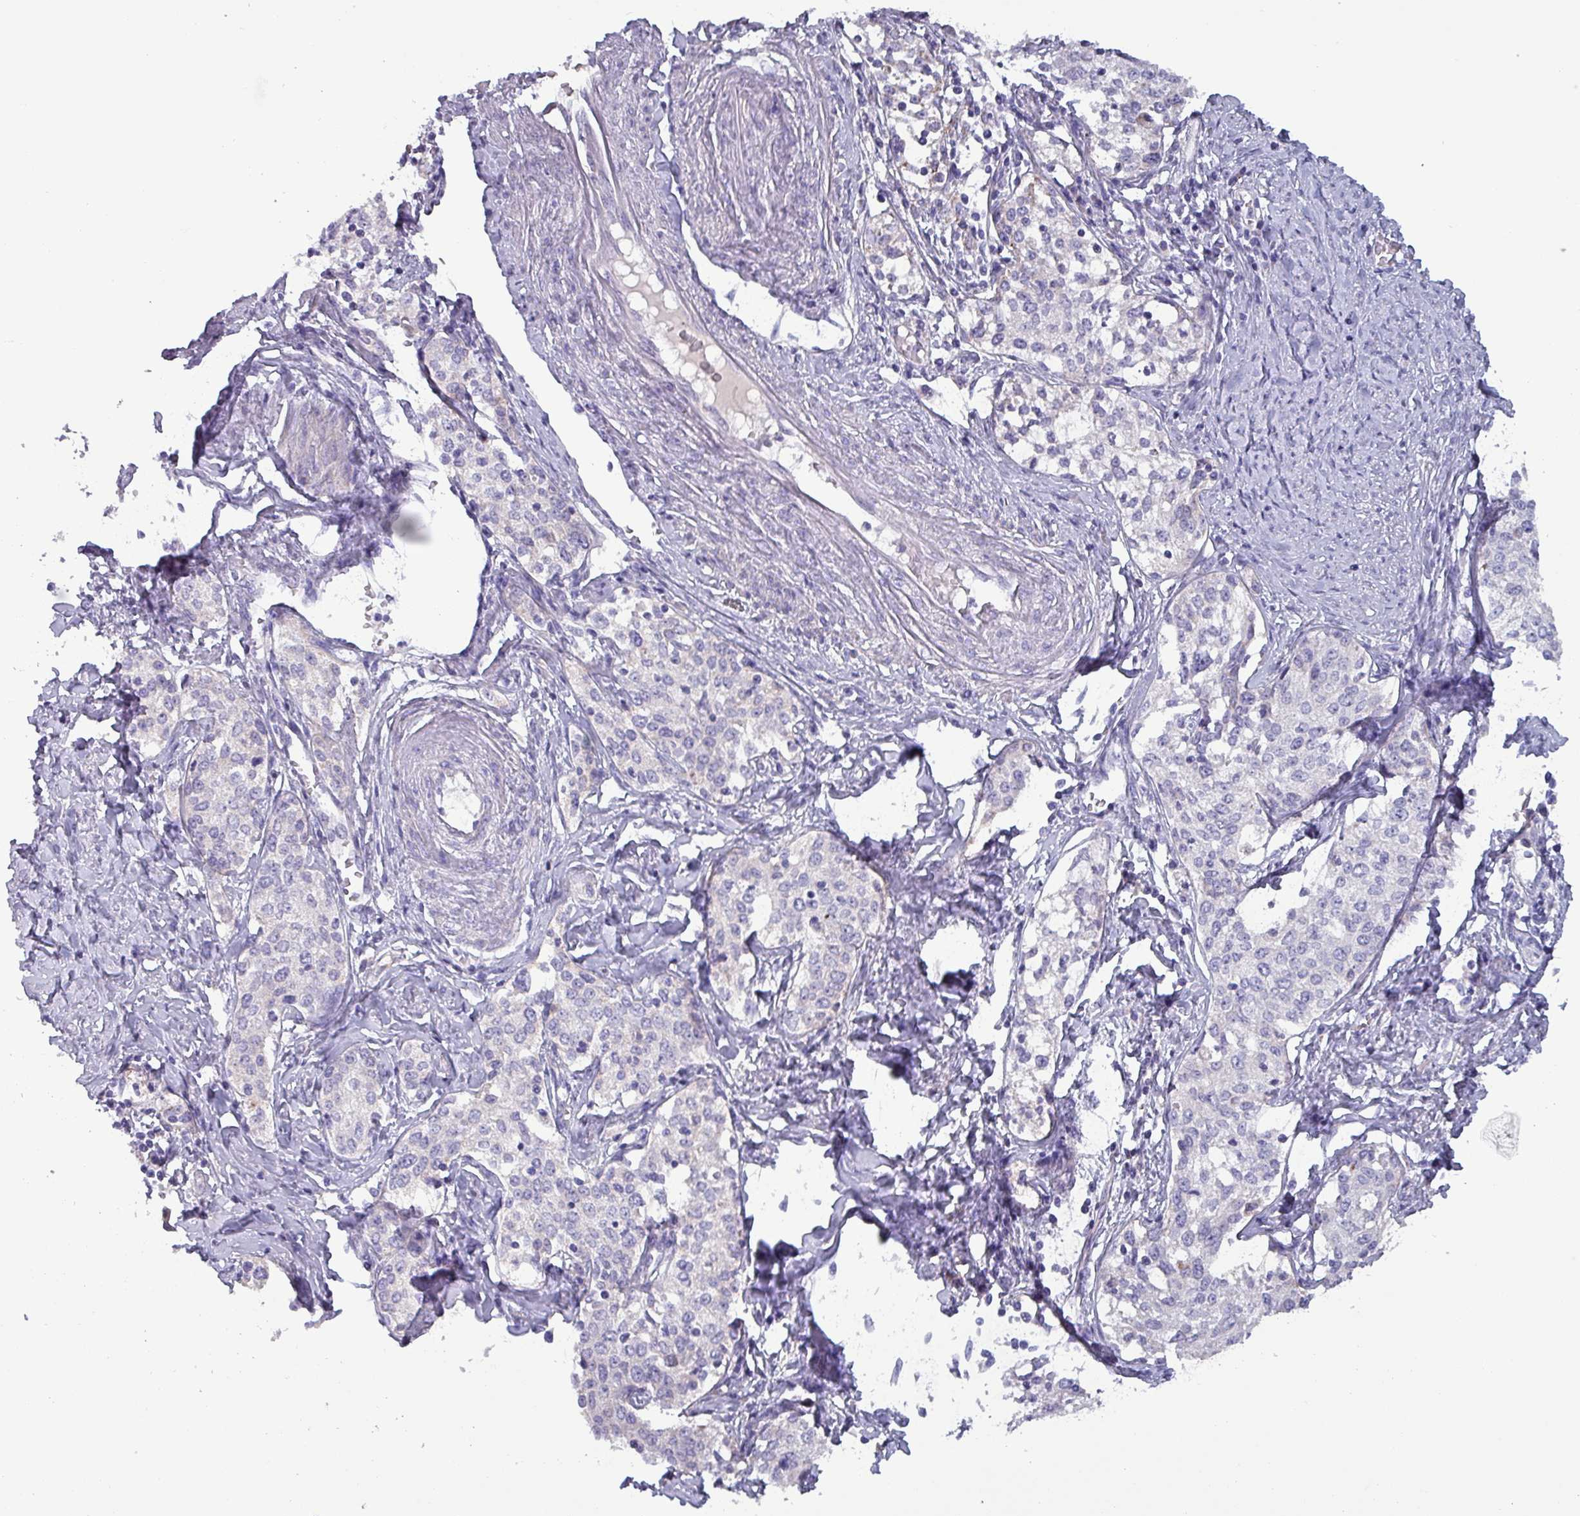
{"staining": {"intensity": "negative", "quantity": "none", "location": "none"}, "tissue": "cervical cancer", "cell_type": "Tumor cells", "image_type": "cancer", "snomed": [{"axis": "morphology", "description": "Squamous cell carcinoma, NOS"}, {"axis": "morphology", "description": "Adenocarcinoma, NOS"}, {"axis": "topography", "description": "Cervix"}], "caption": "High power microscopy micrograph of an immunohistochemistry micrograph of squamous cell carcinoma (cervical), revealing no significant positivity in tumor cells. The staining is performed using DAB brown chromogen with nuclei counter-stained in using hematoxylin.", "gene": "HSD3B7", "patient": {"sex": "female", "age": 52}}